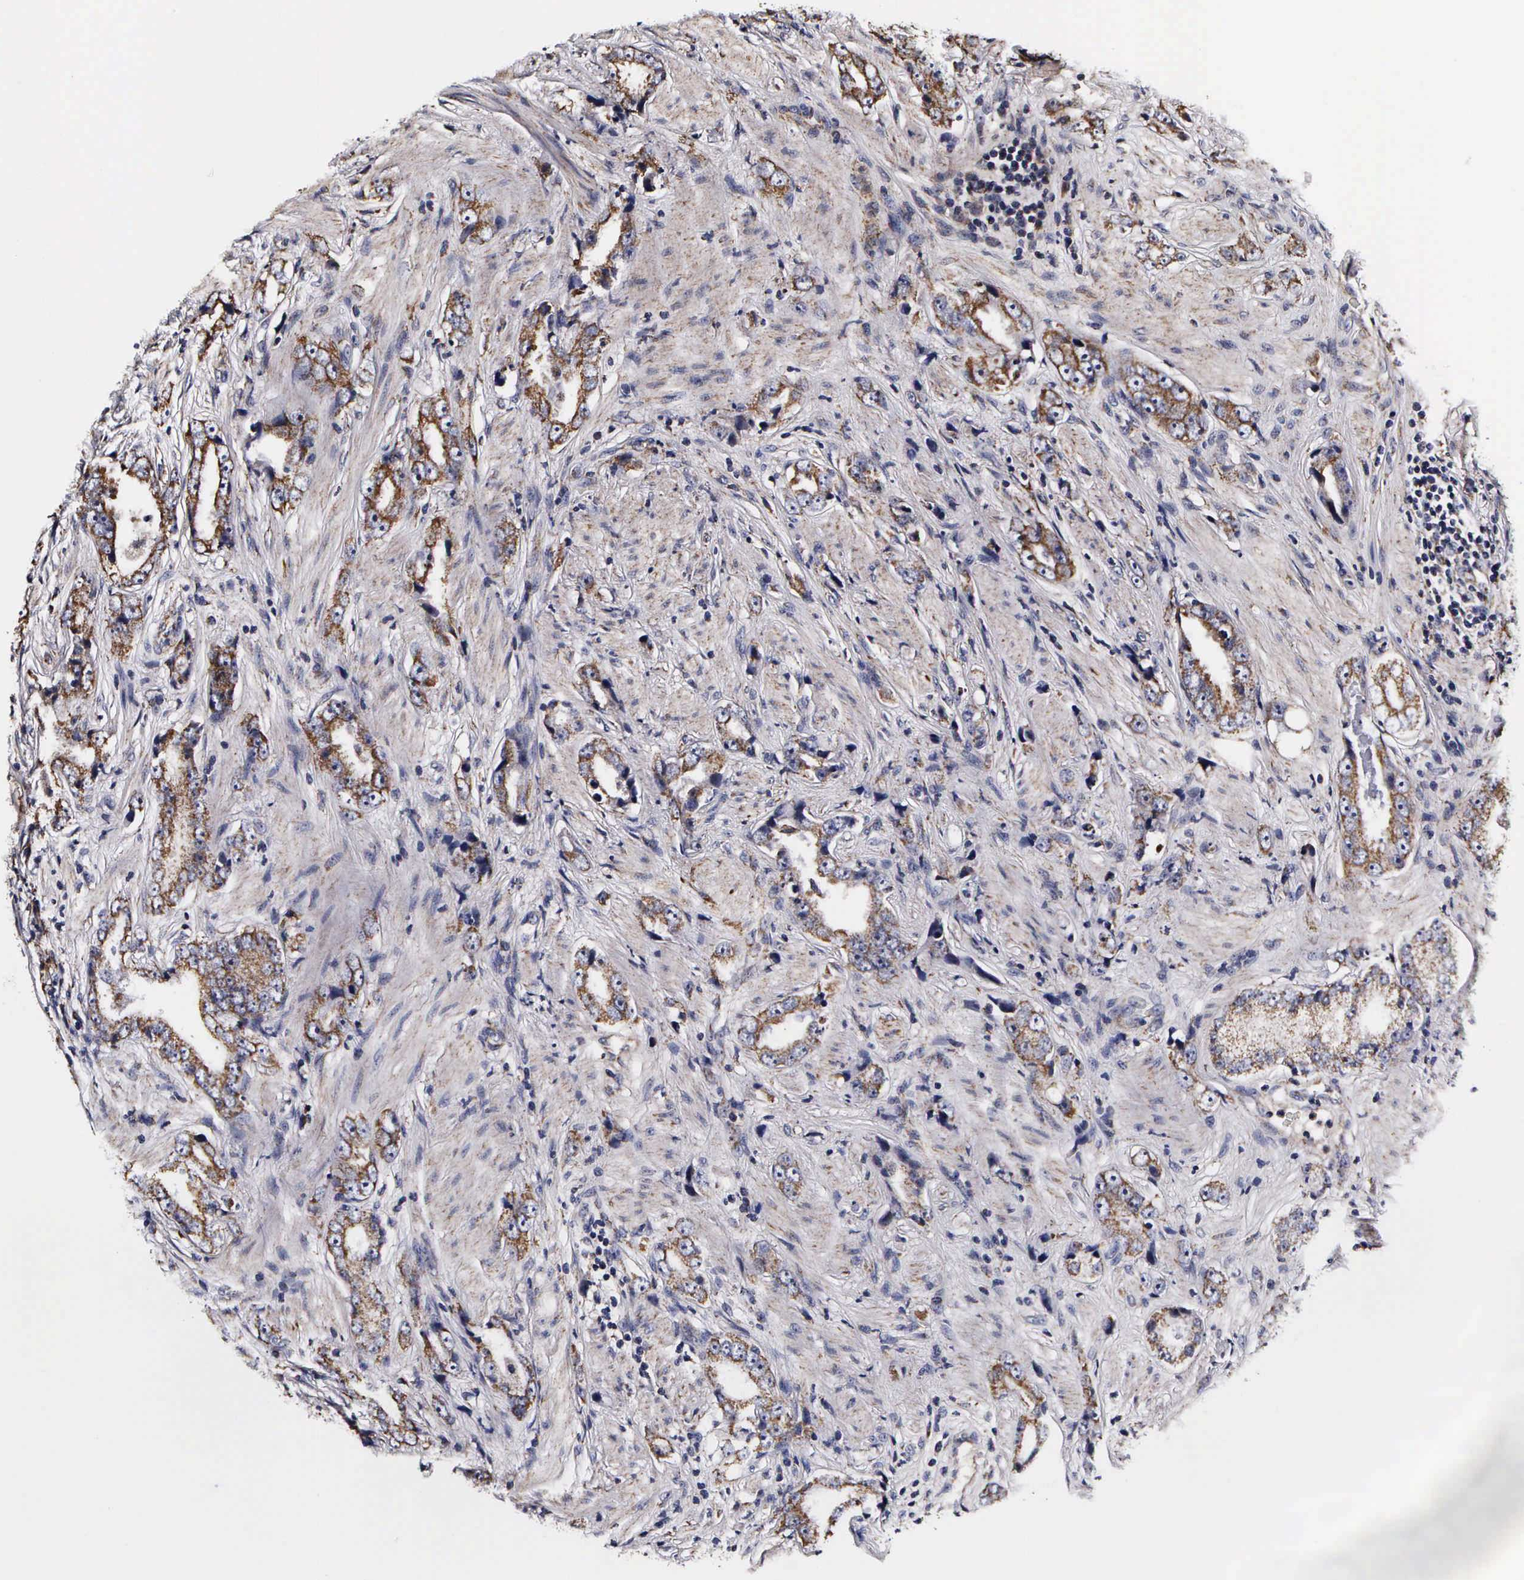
{"staining": {"intensity": "moderate", "quantity": ">75%", "location": "cytoplasmic/membranous"}, "tissue": "prostate cancer", "cell_type": "Tumor cells", "image_type": "cancer", "snomed": [{"axis": "morphology", "description": "Adenocarcinoma, Medium grade"}, {"axis": "topography", "description": "Prostate"}], "caption": "DAB (3,3'-diaminobenzidine) immunohistochemical staining of medium-grade adenocarcinoma (prostate) shows moderate cytoplasmic/membranous protein expression in about >75% of tumor cells.", "gene": "PSMA3", "patient": {"sex": "male", "age": 53}}